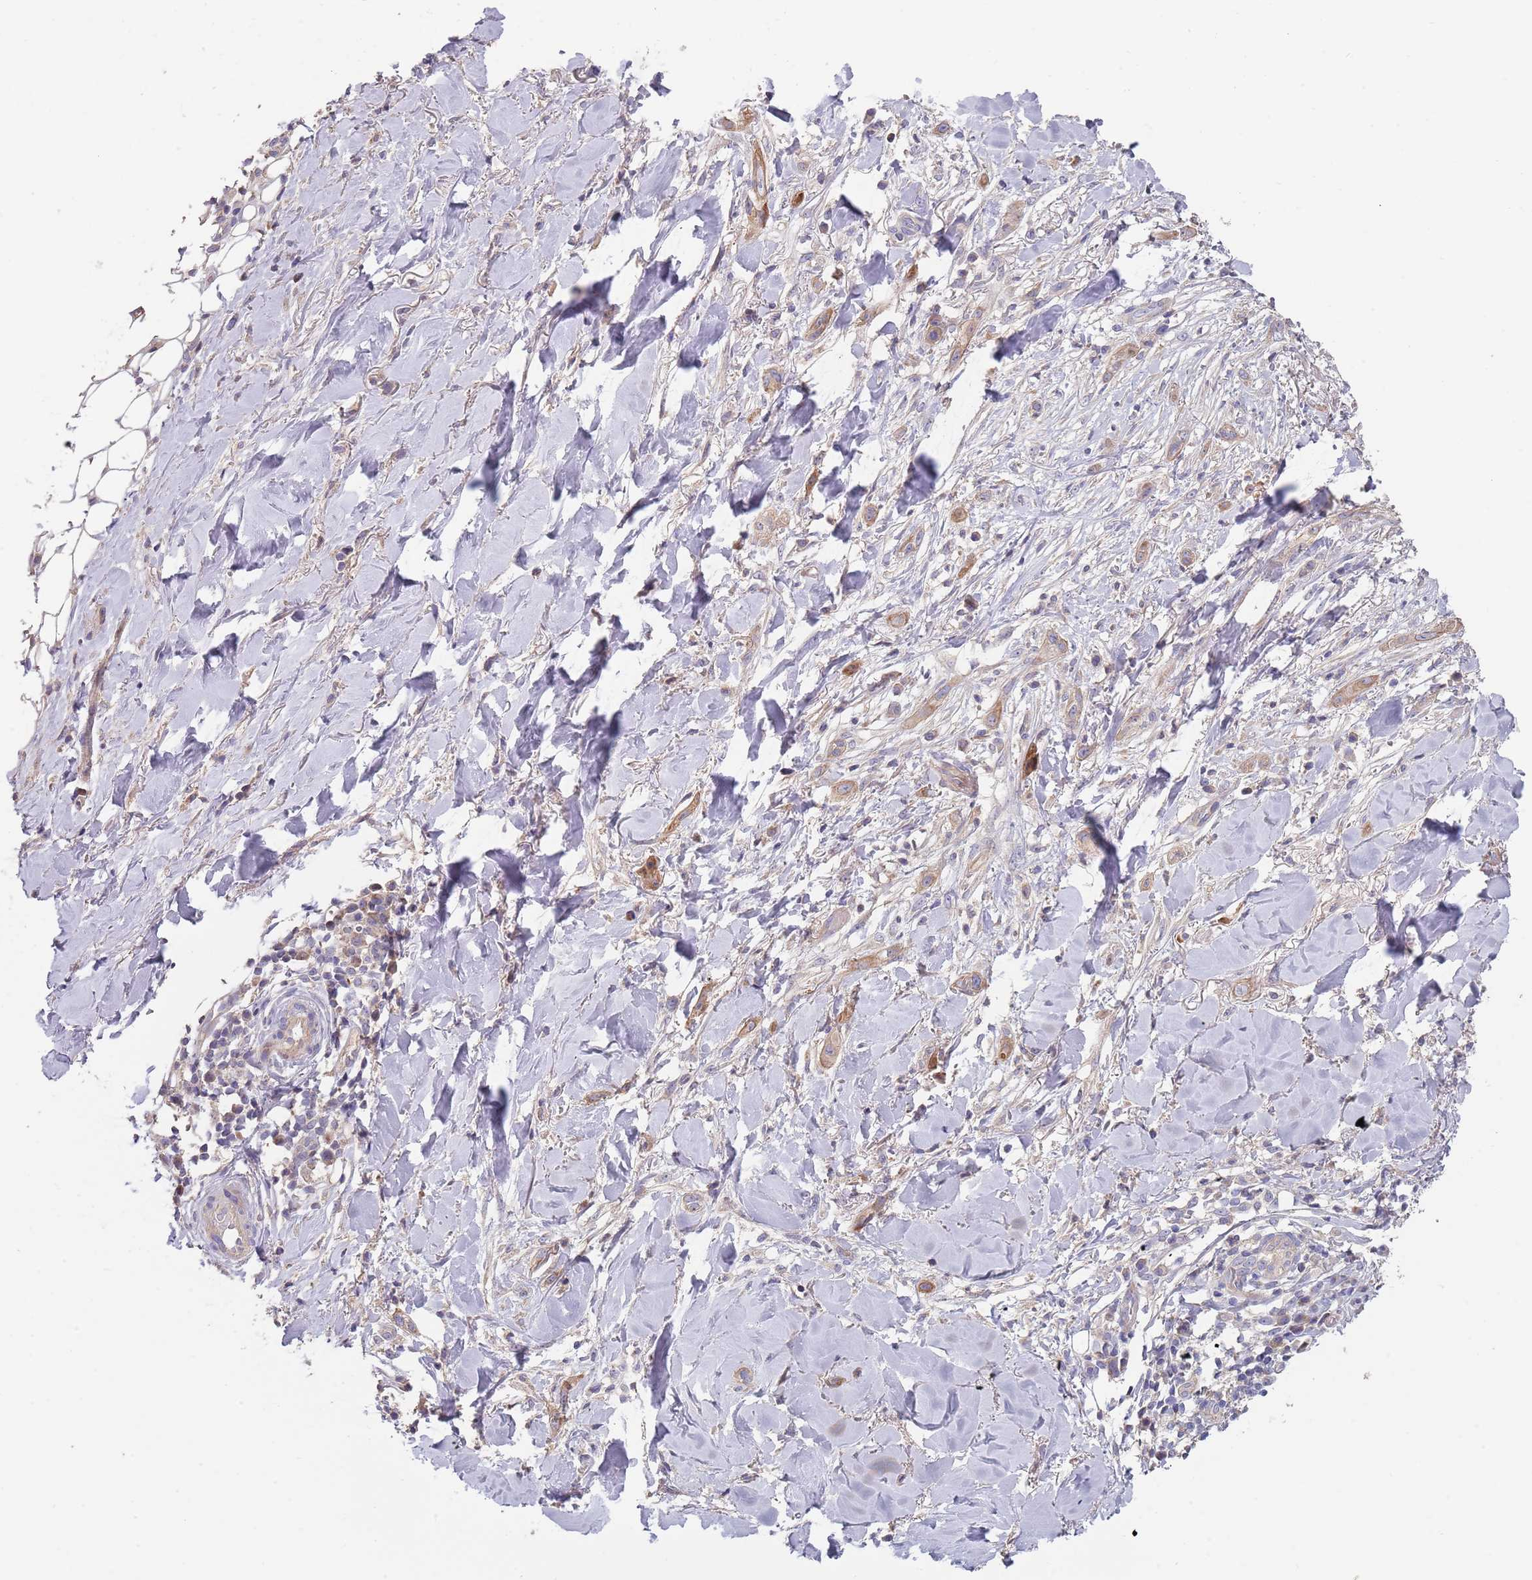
{"staining": {"intensity": "moderate", "quantity": "<25%", "location": "cytoplasmic/membranous"}, "tissue": "skin cancer", "cell_type": "Tumor cells", "image_type": "cancer", "snomed": [{"axis": "morphology", "description": "Basal cell carcinoma"}, {"axis": "topography", "description": "Skin"}], "caption": "Immunohistochemistry (IHC) of skin cancer exhibits low levels of moderate cytoplasmic/membranous expression in approximately <25% of tumor cells. Using DAB (brown) and hematoxylin (blue) stains, captured at high magnification using brightfield microscopy.", "gene": "ABCC10", "patient": {"sex": "male", "age": 72}}